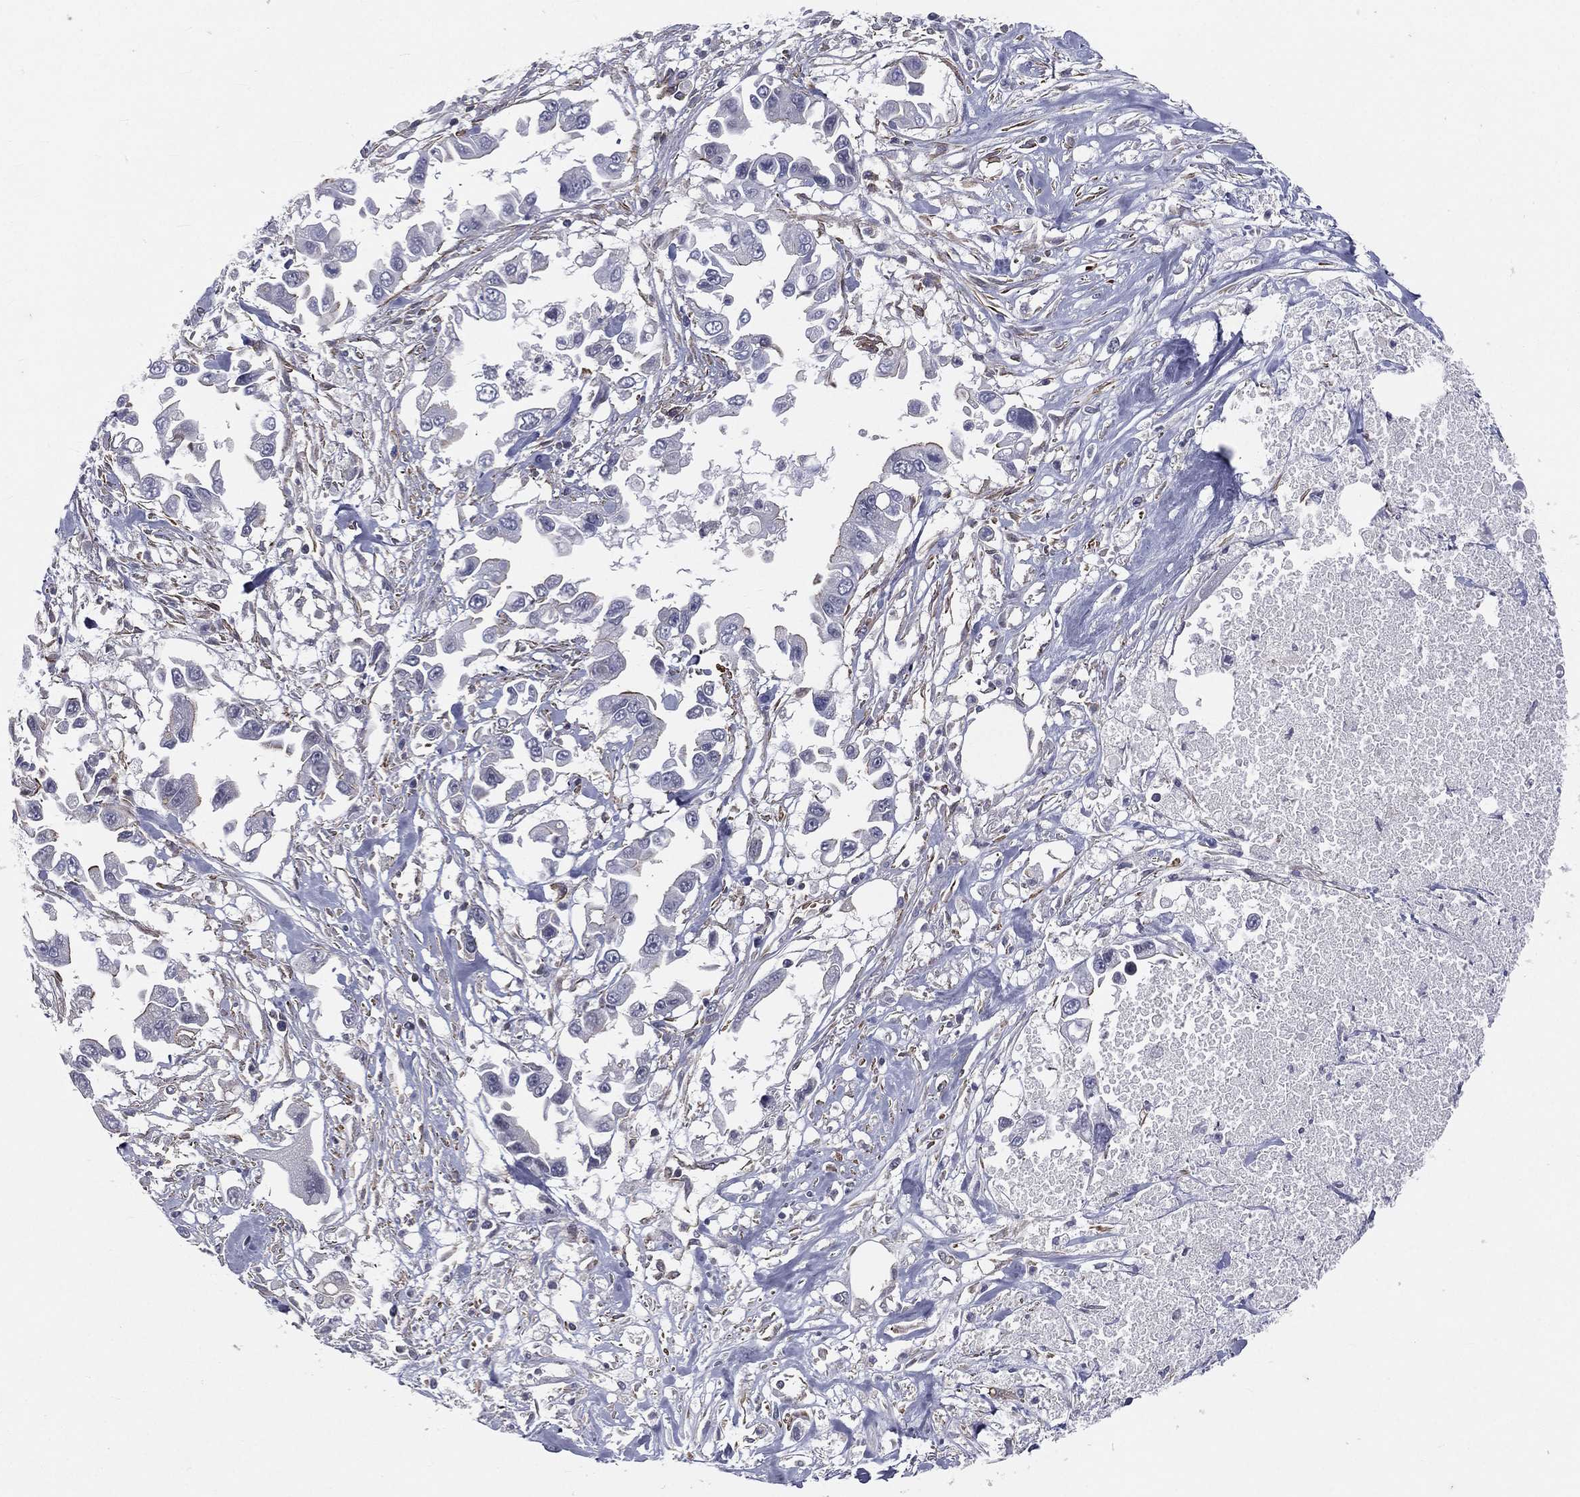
{"staining": {"intensity": "negative", "quantity": "none", "location": "none"}, "tissue": "pancreatic cancer", "cell_type": "Tumor cells", "image_type": "cancer", "snomed": [{"axis": "morphology", "description": "Adenocarcinoma, NOS"}, {"axis": "topography", "description": "Pancreas"}], "caption": "Pancreatic adenocarcinoma was stained to show a protein in brown. There is no significant staining in tumor cells.", "gene": "MORC2", "patient": {"sex": "female", "age": 83}}